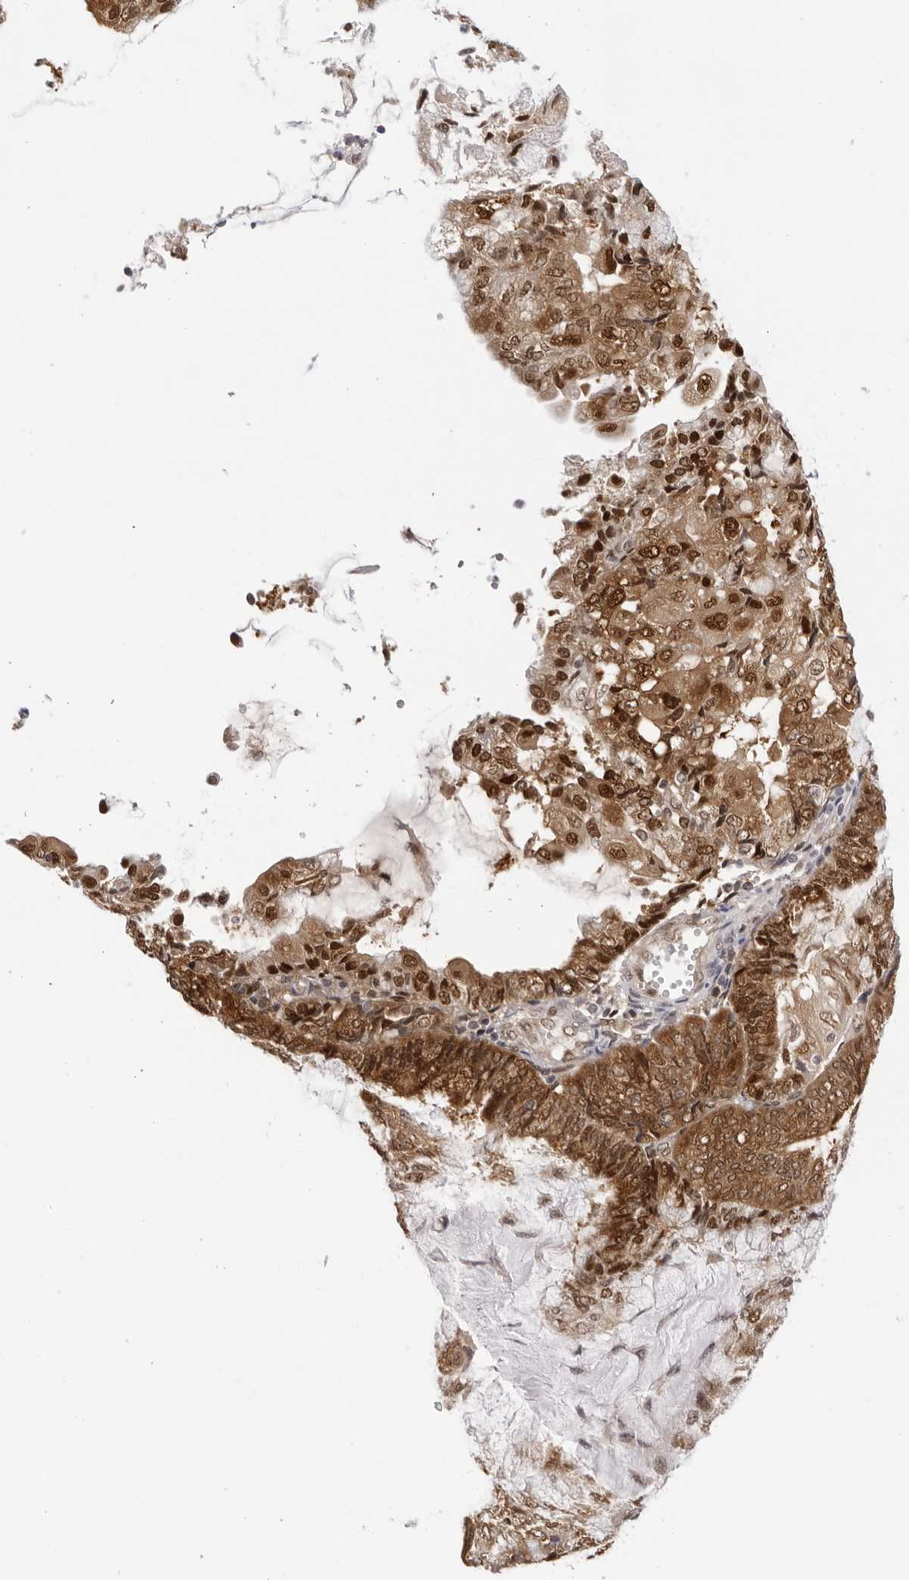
{"staining": {"intensity": "strong", "quantity": ">75%", "location": "cytoplasmic/membranous,nuclear"}, "tissue": "endometrial cancer", "cell_type": "Tumor cells", "image_type": "cancer", "snomed": [{"axis": "morphology", "description": "Adenocarcinoma, NOS"}, {"axis": "topography", "description": "Endometrium"}], "caption": "Endometrial cancer (adenocarcinoma) stained with a brown dye displays strong cytoplasmic/membranous and nuclear positive expression in approximately >75% of tumor cells.", "gene": "WDR77", "patient": {"sex": "female", "age": 81}}